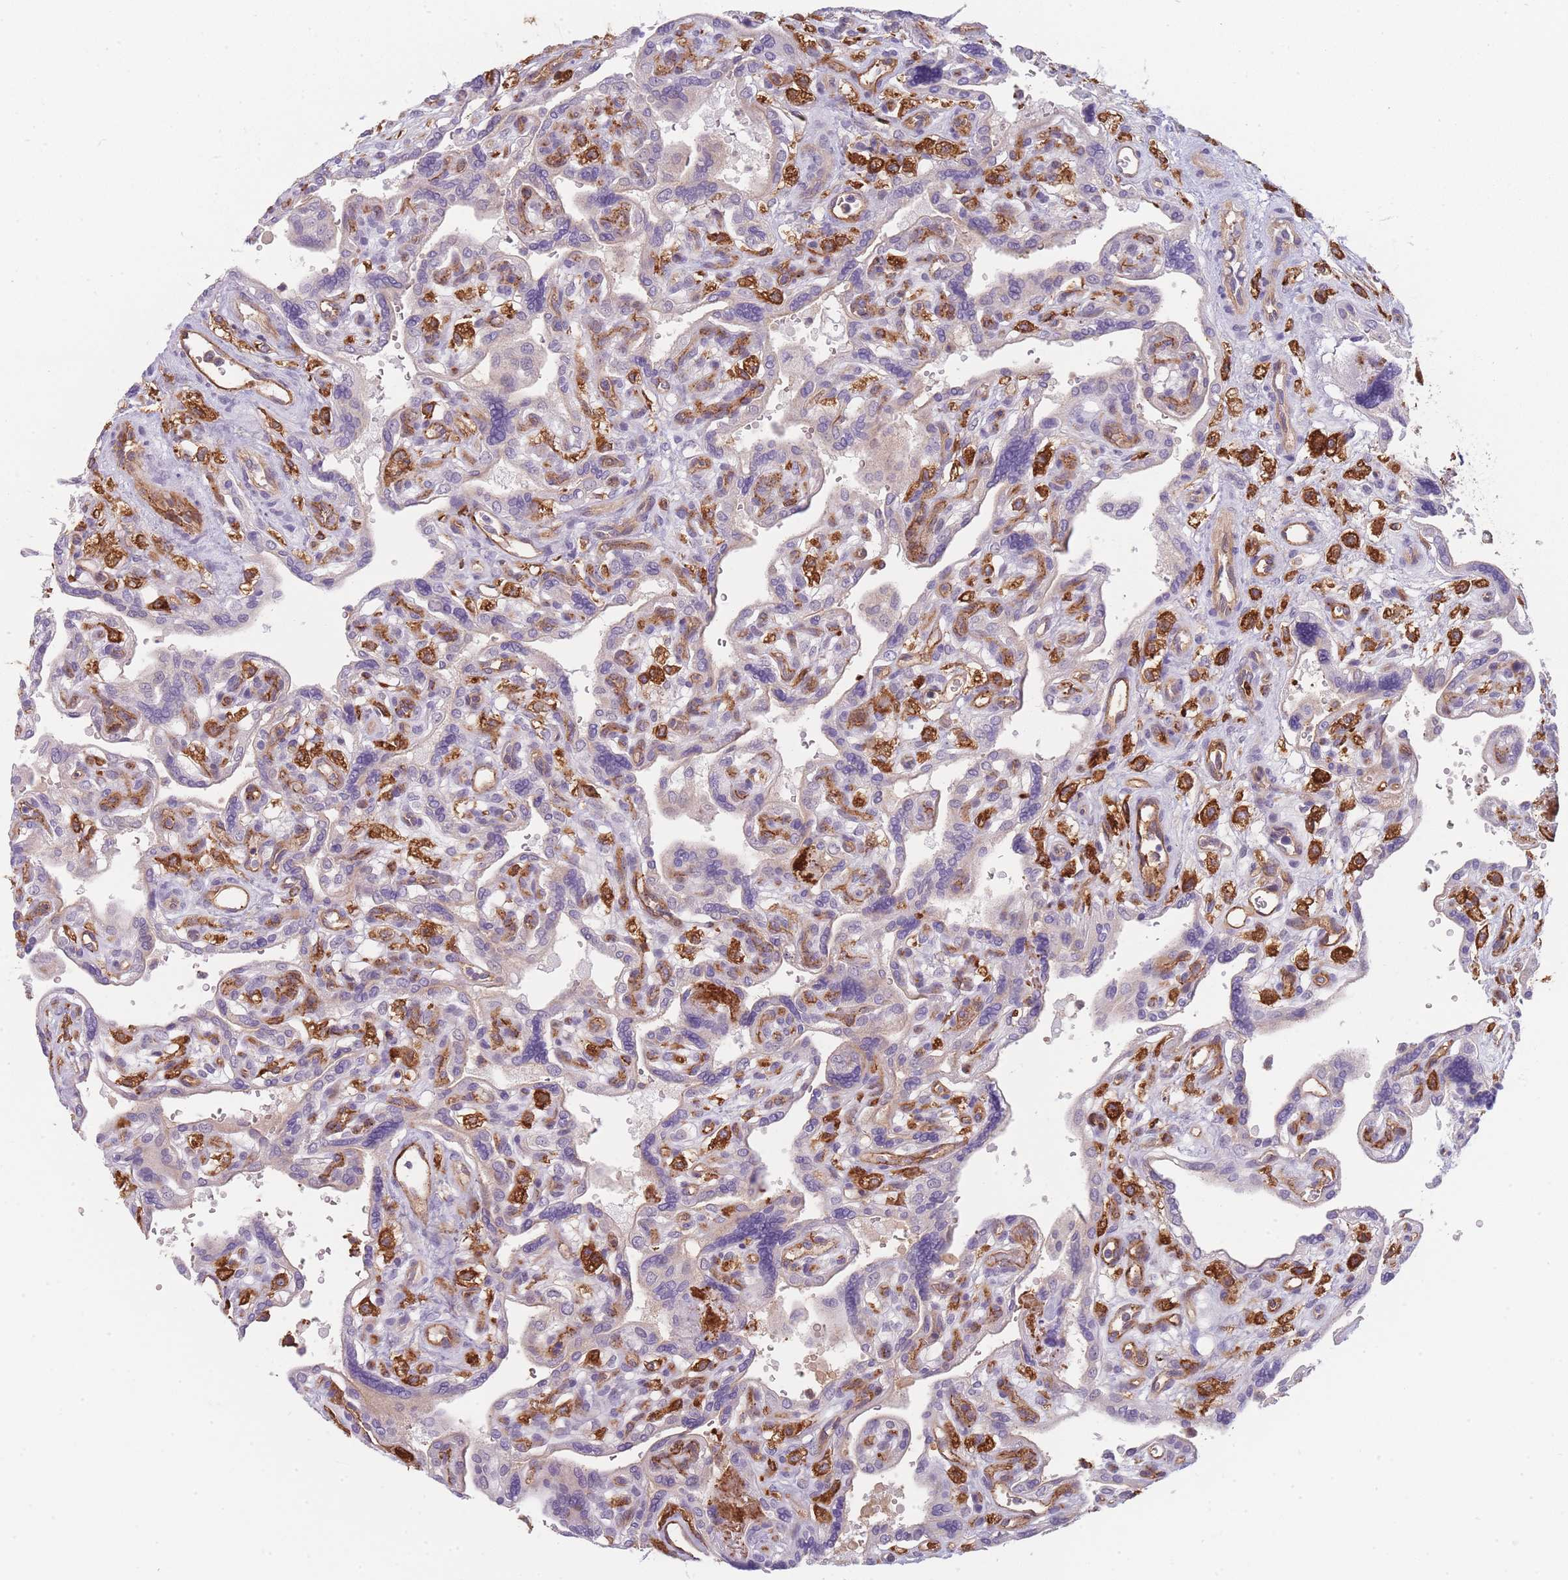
{"staining": {"intensity": "negative", "quantity": "none", "location": "none"}, "tissue": "placenta", "cell_type": "Decidual cells", "image_type": "normal", "snomed": [{"axis": "morphology", "description": "Normal tissue, NOS"}, {"axis": "topography", "description": "Placenta"}], "caption": "A high-resolution histopathology image shows immunohistochemistry (IHC) staining of normal placenta, which shows no significant expression in decidual cells. The staining was performed using DAB to visualize the protein expression in brown, while the nuclei were stained in blue with hematoxylin (Magnification: 20x).", "gene": "CD300LF", "patient": {"sex": "female", "age": 39}}